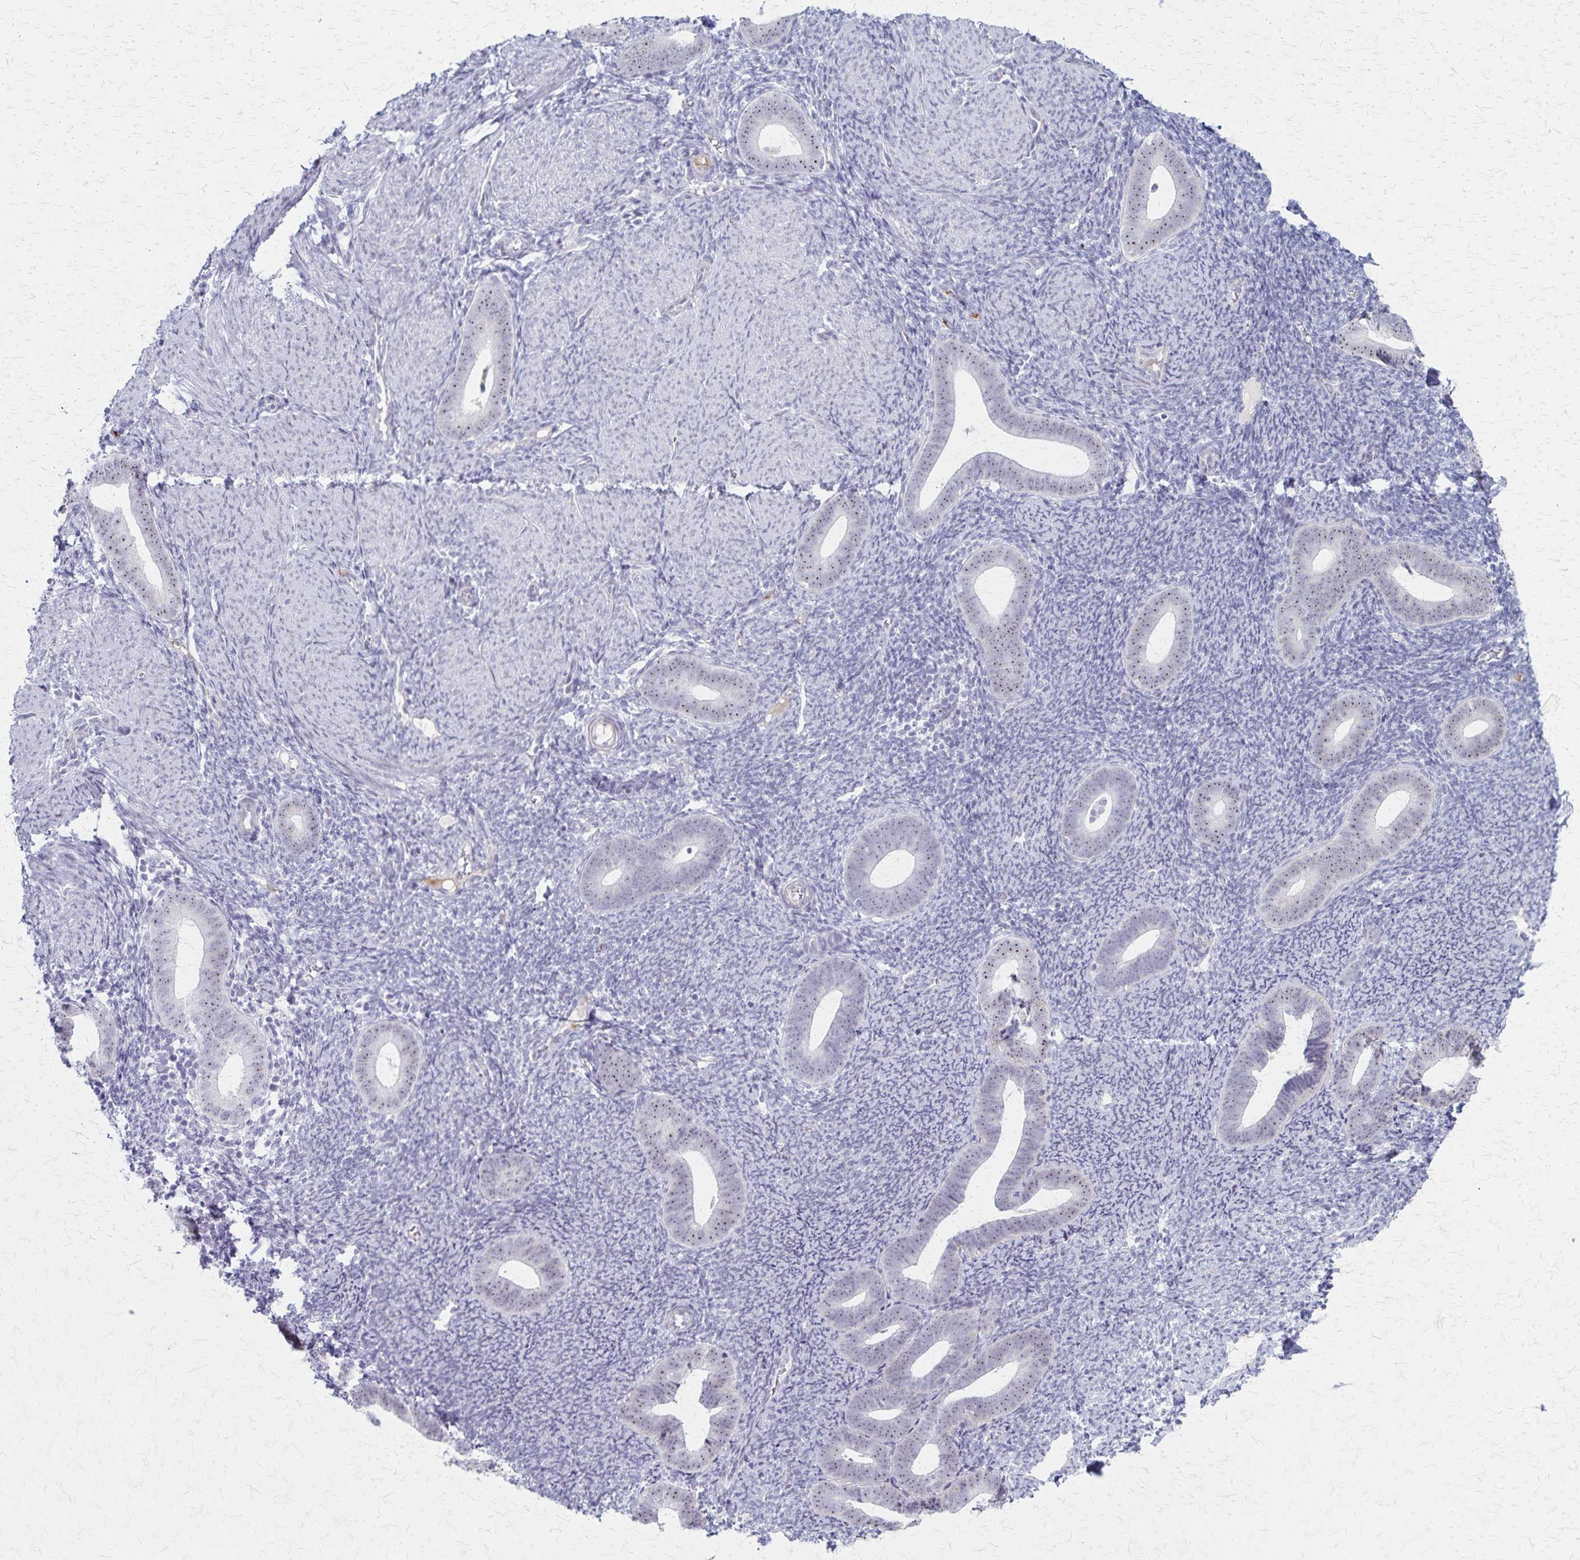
{"staining": {"intensity": "negative", "quantity": "none", "location": "none"}, "tissue": "endometrium", "cell_type": "Cells in endometrial stroma", "image_type": "normal", "snomed": [{"axis": "morphology", "description": "Normal tissue, NOS"}, {"axis": "topography", "description": "Endometrium"}], "caption": "An immunohistochemistry (IHC) image of benign endometrium is shown. There is no staining in cells in endometrial stroma of endometrium. The staining was performed using DAB (3,3'-diaminobenzidine) to visualize the protein expression in brown, while the nuclei were stained in blue with hematoxylin (Magnification: 20x).", "gene": "DLK2", "patient": {"sex": "female", "age": 39}}